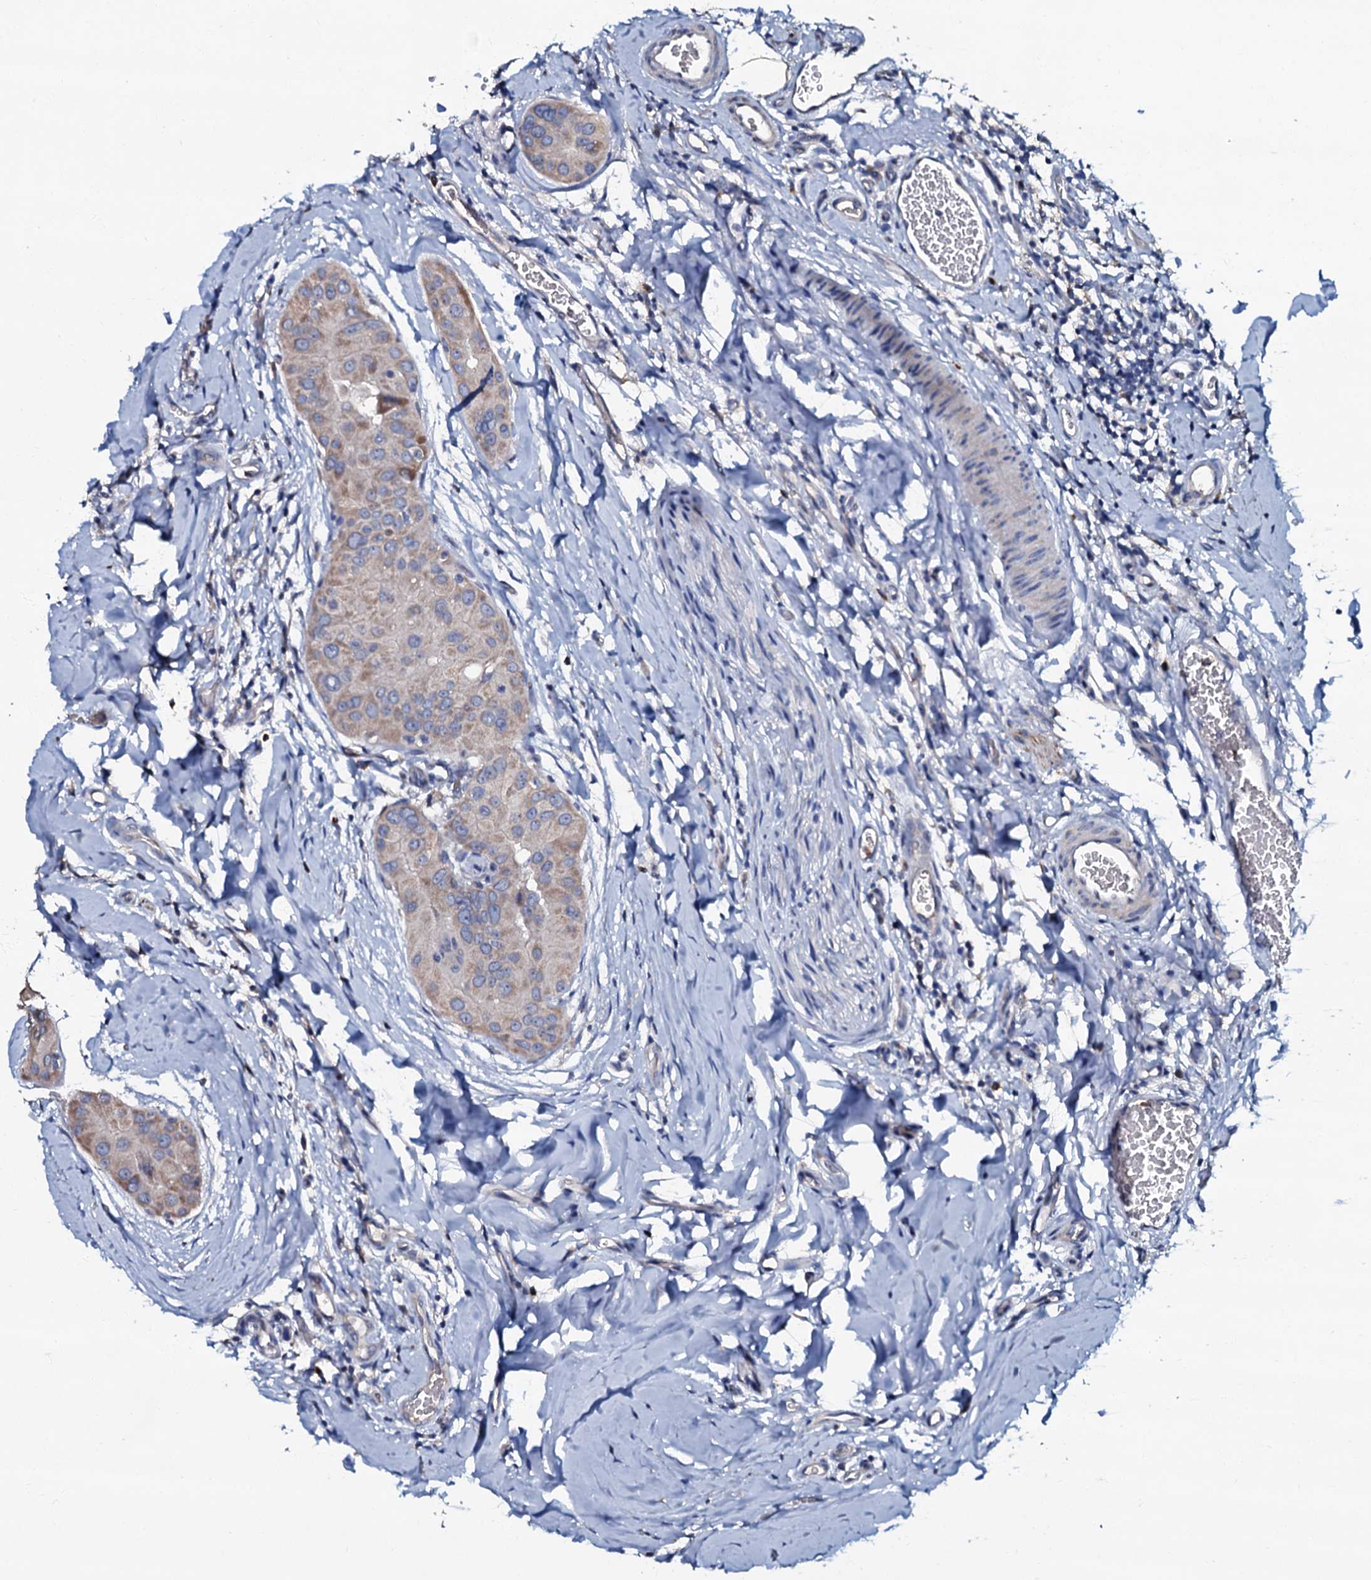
{"staining": {"intensity": "weak", "quantity": ">75%", "location": "cytoplasmic/membranous"}, "tissue": "thyroid cancer", "cell_type": "Tumor cells", "image_type": "cancer", "snomed": [{"axis": "morphology", "description": "Papillary adenocarcinoma, NOS"}, {"axis": "topography", "description": "Thyroid gland"}], "caption": "Immunohistochemical staining of human thyroid cancer shows weak cytoplasmic/membranous protein expression in about >75% of tumor cells.", "gene": "CPNE2", "patient": {"sex": "male", "age": 33}}